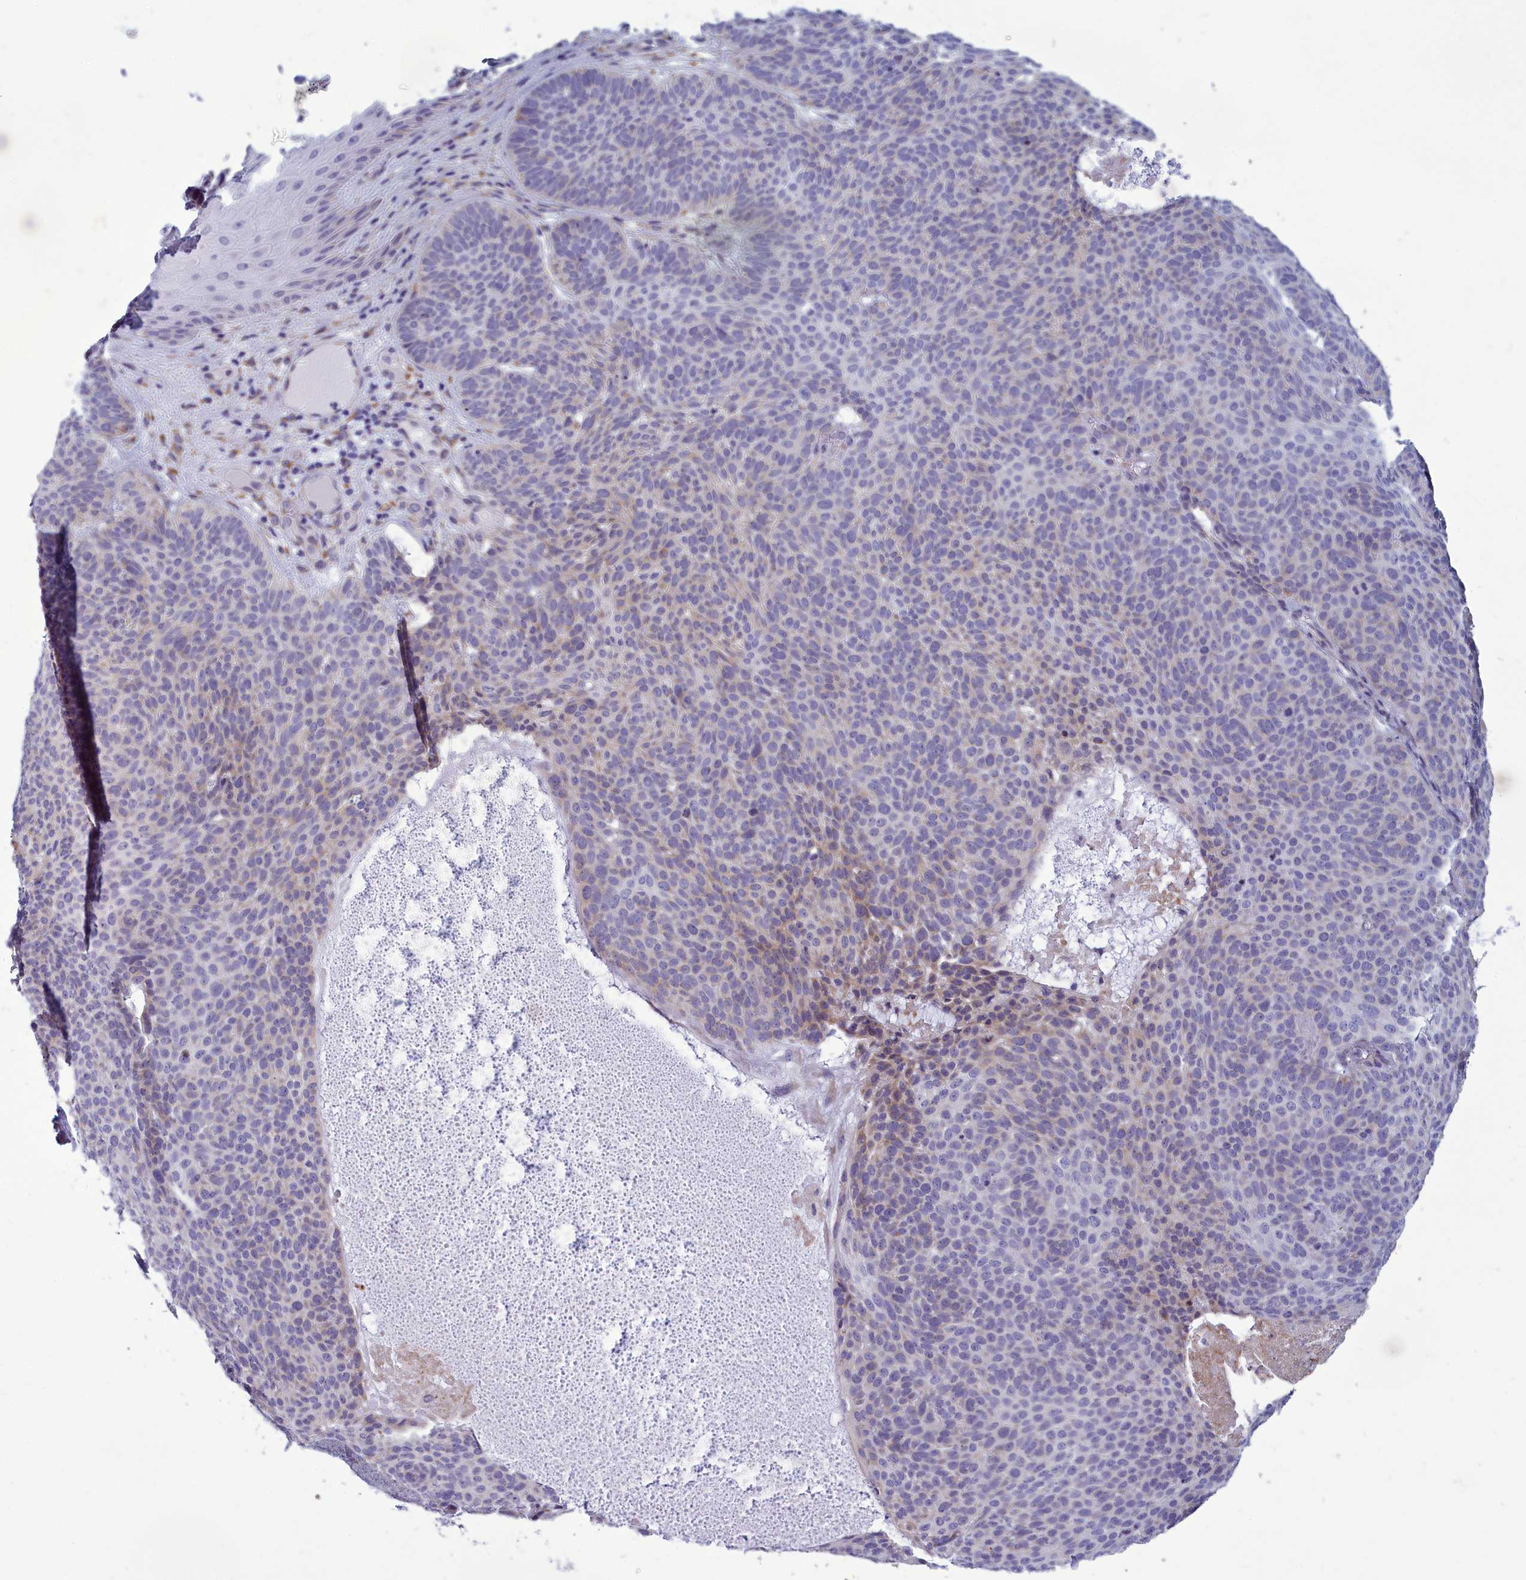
{"staining": {"intensity": "weak", "quantity": "<25%", "location": "cytoplasmic/membranous"}, "tissue": "skin cancer", "cell_type": "Tumor cells", "image_type": "cancer", "snomed": [{"axis": "morphology", "description": "Basal cell carcinoma"}, {"axis": "topography", "description": "Skin"}], "caption": "This photomicrograph is of skin cancer stained with IHC to label a protein in brown with the nuclei are counter-stained blue. There is no staining in tumor cells.", "gene": "CENATAC", "patient": {"sex": "male", "age": 85}}